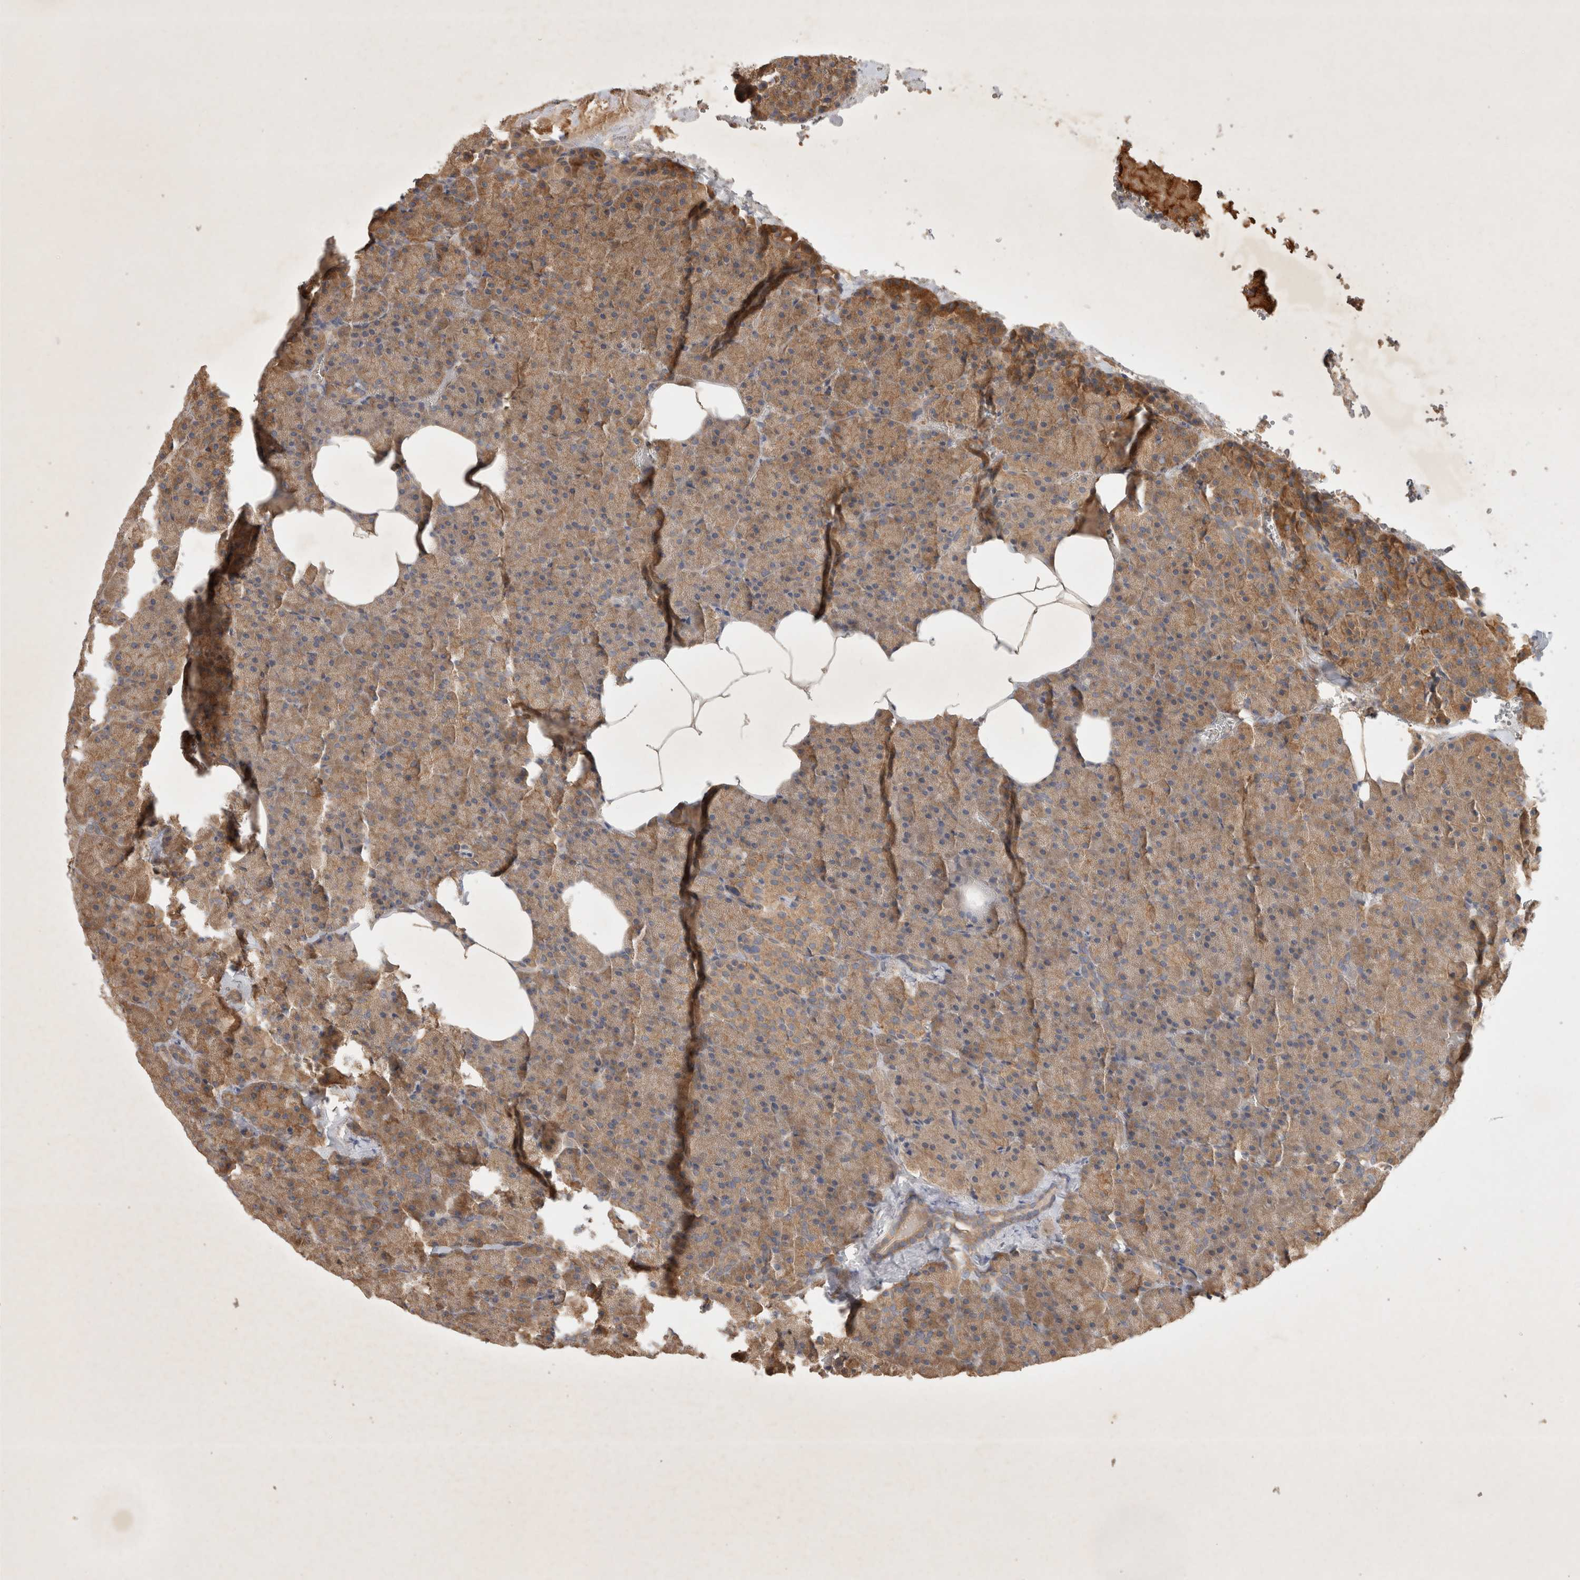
{"staining": {"intensity": "moderate", "quantity": ">75%", "location": "cytoplasmic/membranous"}, "tissue": "pancreas", "cell_type": "Exocrine glandular cells", "image_type": "normal", "snomed": [{"axis": "morphology", "description": "Normal tissue, NOS"}, {"axis": "morphology", "description": "Carcinoid, malignant, NOS"}, {"axis": "topography", "description": "Pancreas"}], "caption": "Exocrine glandular cells reveal medium levels of moderate cytoplasmic/membranous expression in about >75% of cells in normal pancreas.", "gene": "YES1", "patient": {"sex": "female", "age": 35}}